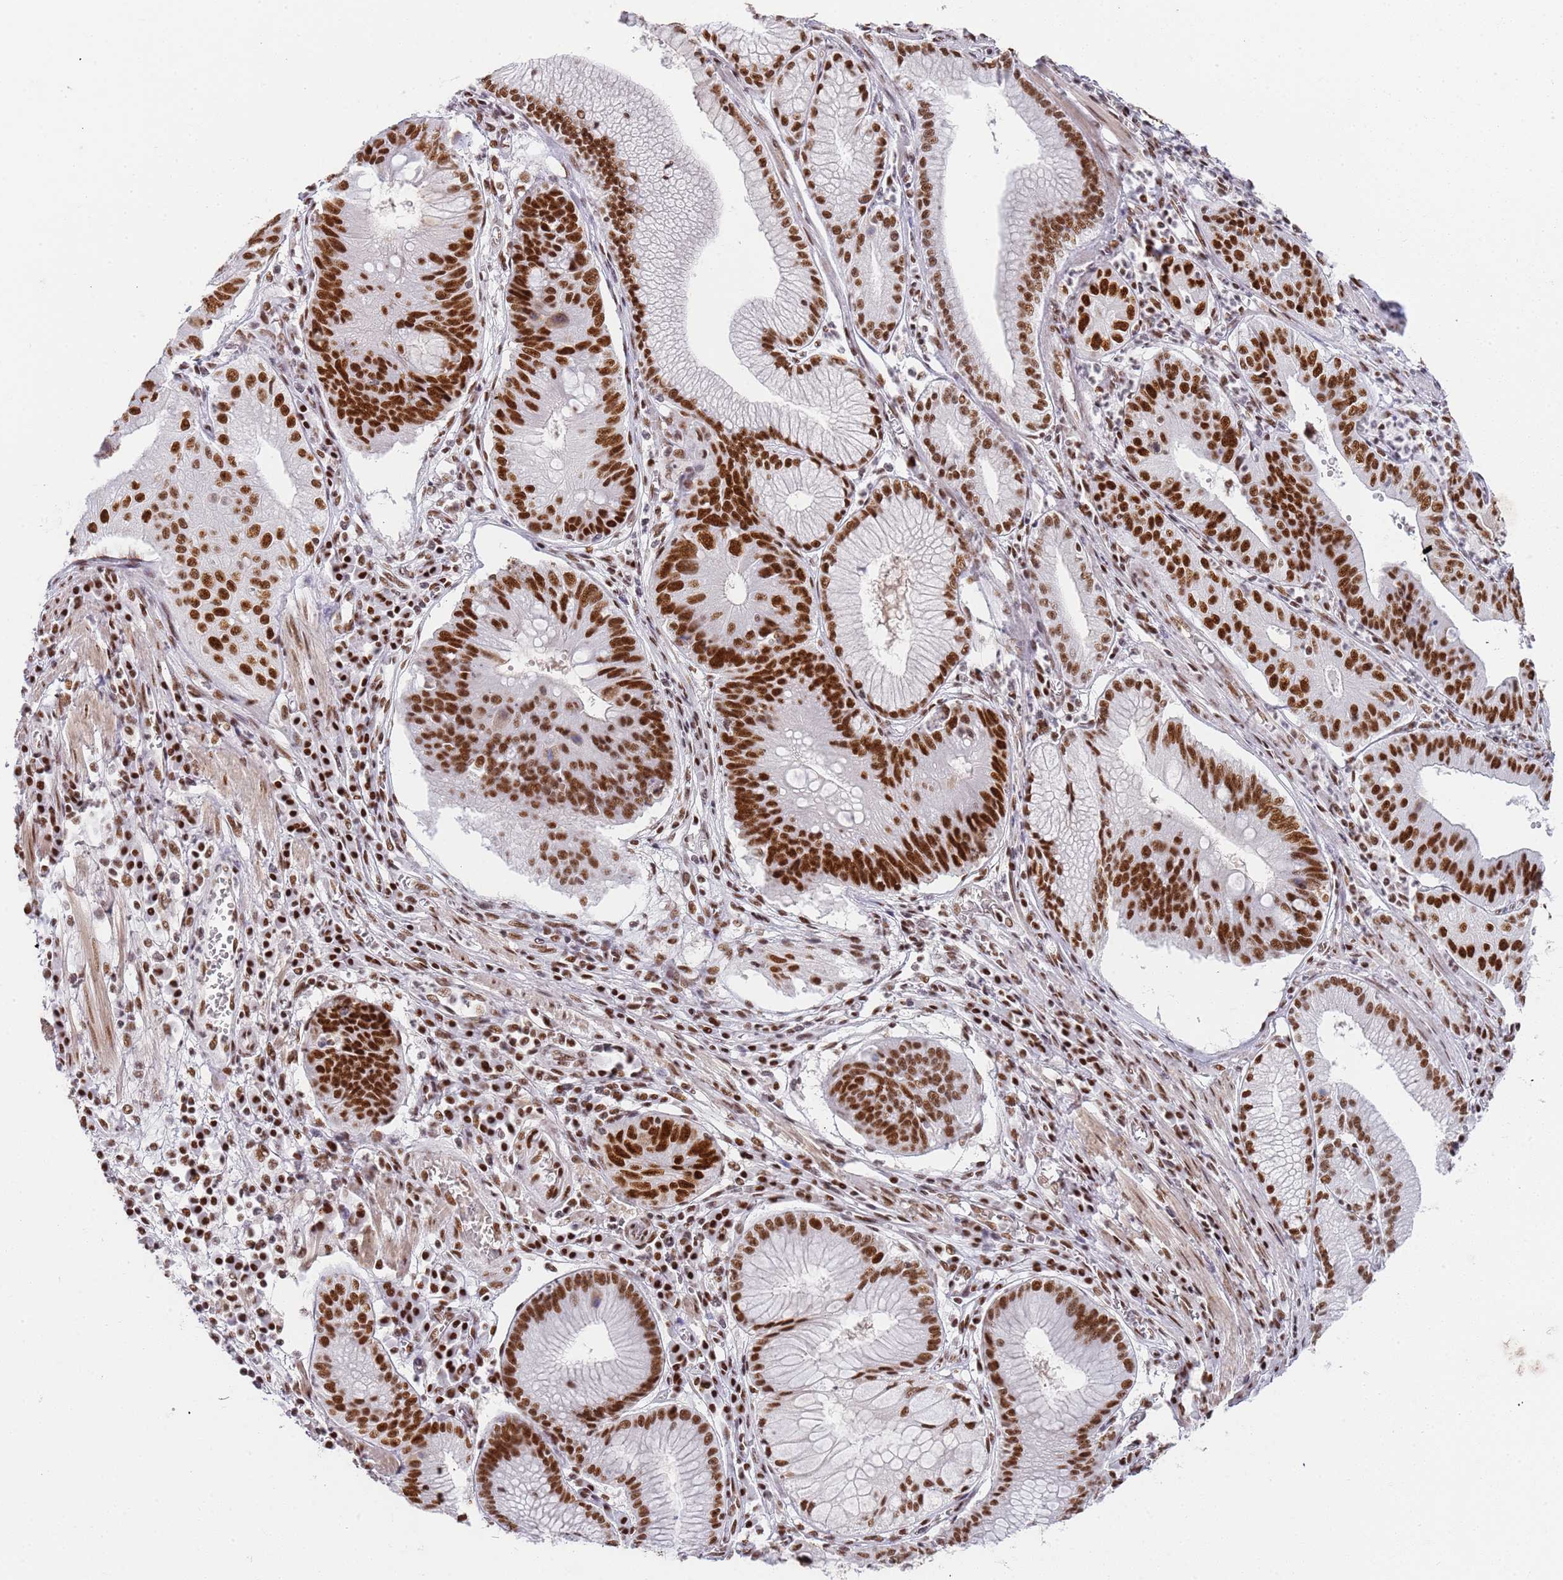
{"staining": {"intensity": "strong", "quantity": ">75%", "location": "nuclear"}, "tissue": "stomach cancer", "cell_type": "Tumor cells", "image_type": "cancer", "snomed": [{"axis": "morphology", "description": "Adenocarcinoma, NOS"}, {"axis": "topography", "description": "Stomach"}], "caption": "Strong nuclear positivity is seen in about >75% of tumor cells in stomach cancer. Using DAB (brown) and hematoxylin (blue) stains, captured at high magnification using brightfield microscopy.", "gene": "AKAP8L", "patient": {"sex": "male", "age": 59}}